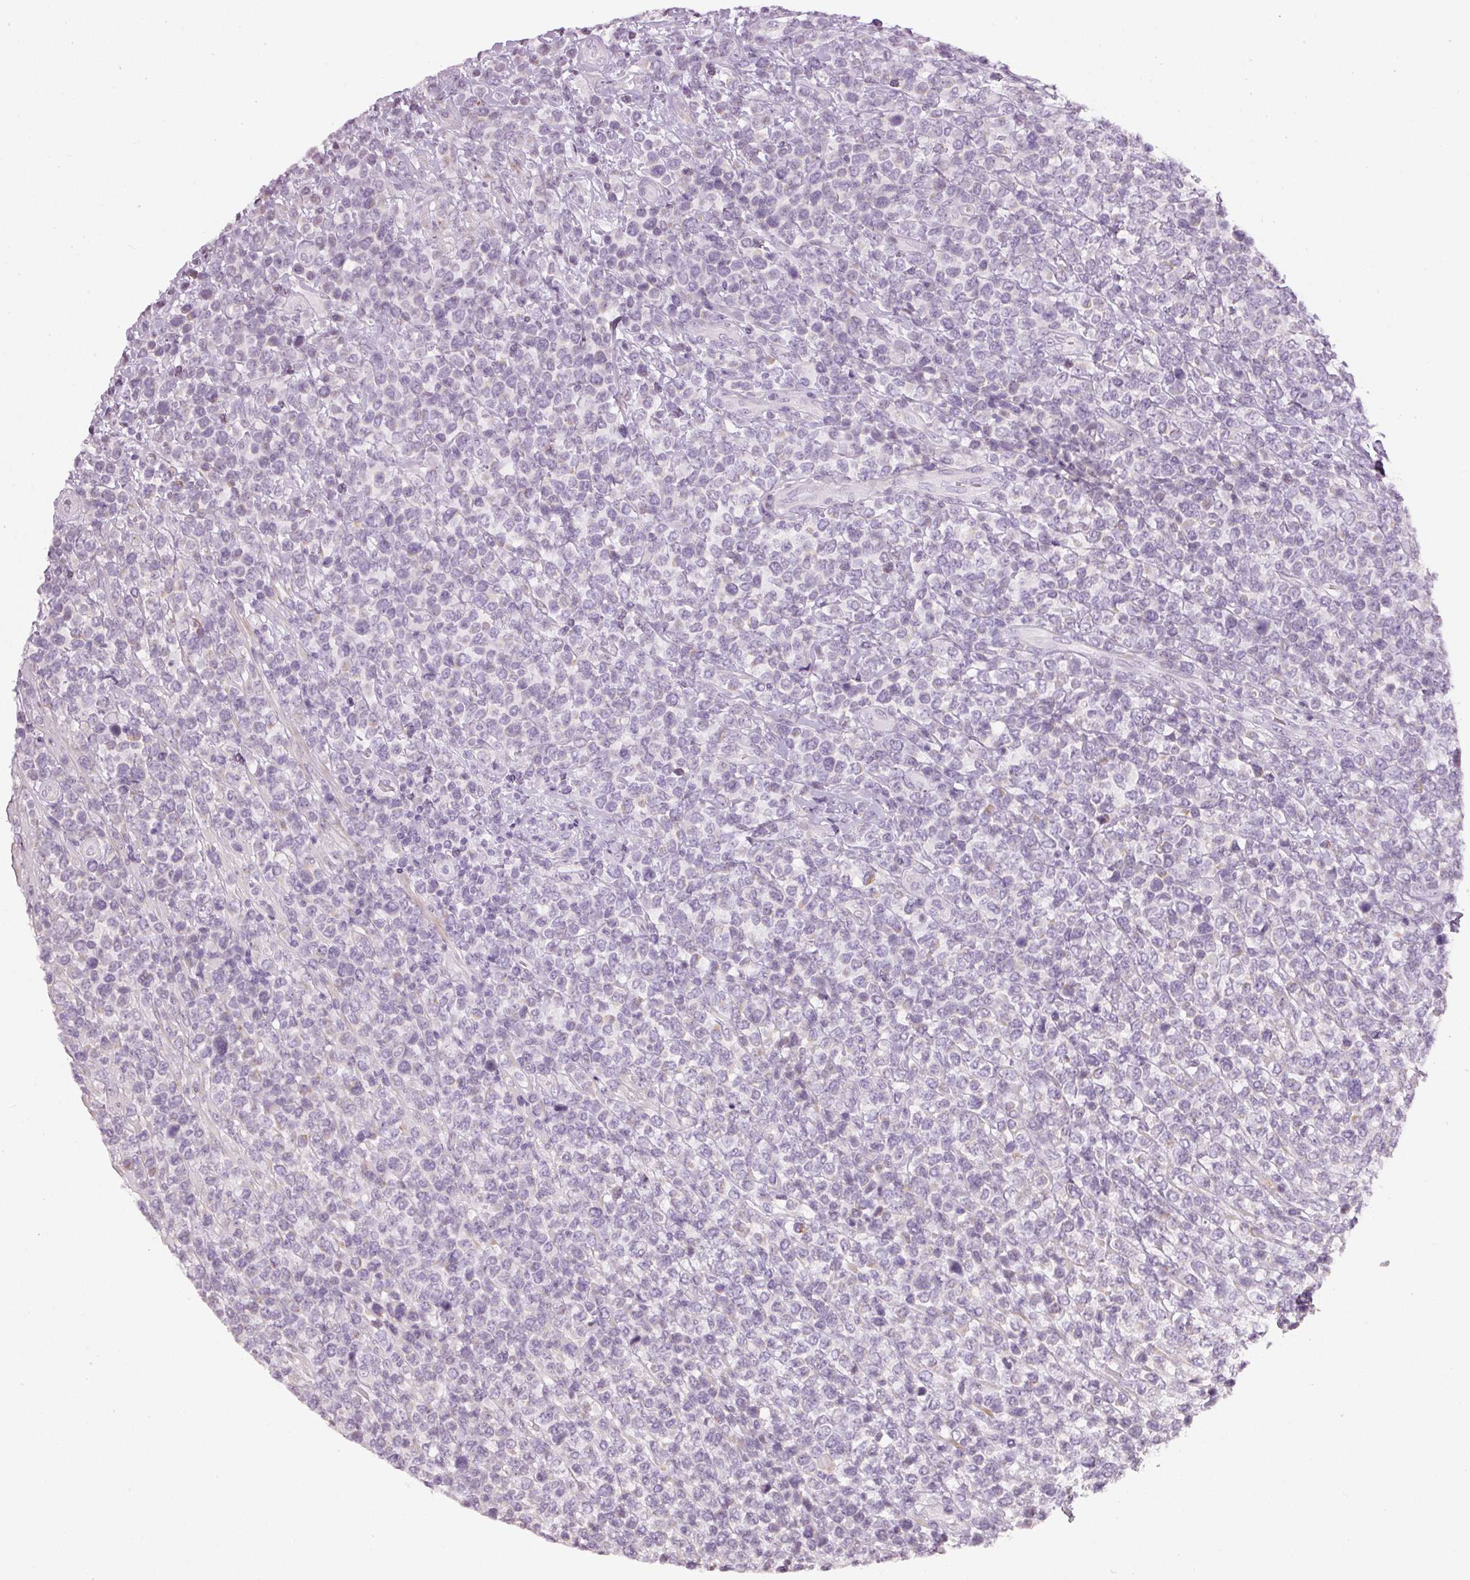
{"staining": {"intensity": "negative", "quantity": "none", "location": "none"}, "tissue": "lymphoma", "cell_type": "Tumor cells", "image_type": "cancer", "snomed": [{"axis": "morphology", "description": "Malignant lymphoma, non-Hodgkin's type, High grade"}, {"axis": "topography", "description": "Soft tissue"}], "caption": "Tumor cells show no significant protein staining in lymphoma.", "gene": "NRDE2", "patient": {"sex": "female", "age": 56}}